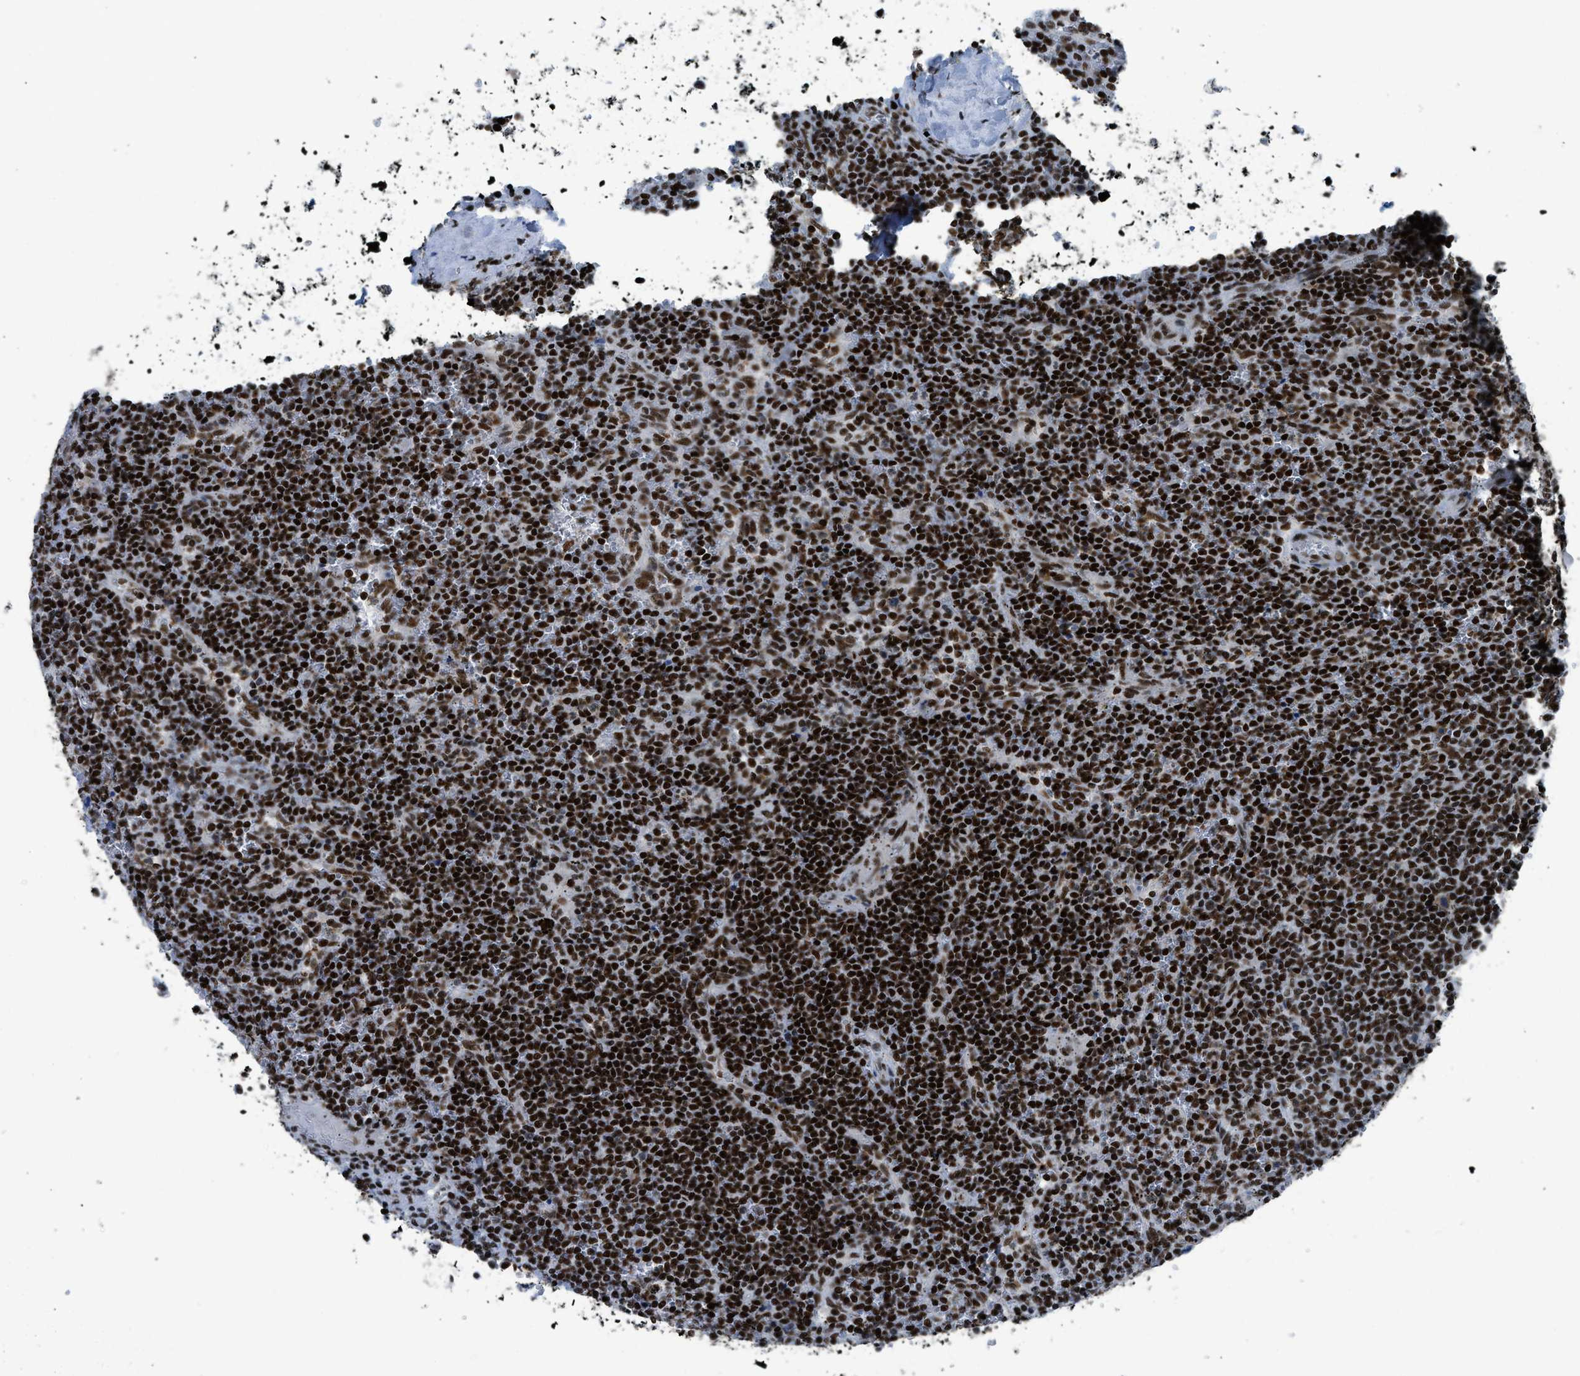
{"staining": {"intensity": "strong", "quantity": ">75%", "location": "nuclear"}, "tissue": "lymphoma", "cell_type": "Tumor cells", "image_type": "cancer", "snomed": [{"axis": "morphology", "description": "Malignant lymphoma, non-Hodgkin's type, Low grade"}, {"axis": "topography", "description": "Spleen"}], "caption": "High-magnification brightfield microscopy of lymphoma stained with DAB (brown) and counterstained with hematoxylin (blue). tumor cells exhibit strong nuclear positivity is present in approximately>75% of cells. Immunohistochemistry stains the protein of interest in brown and the nuclei are stained blue.", "gene": "SCAF4", "patient": {"sex": "female", "age": 19}}